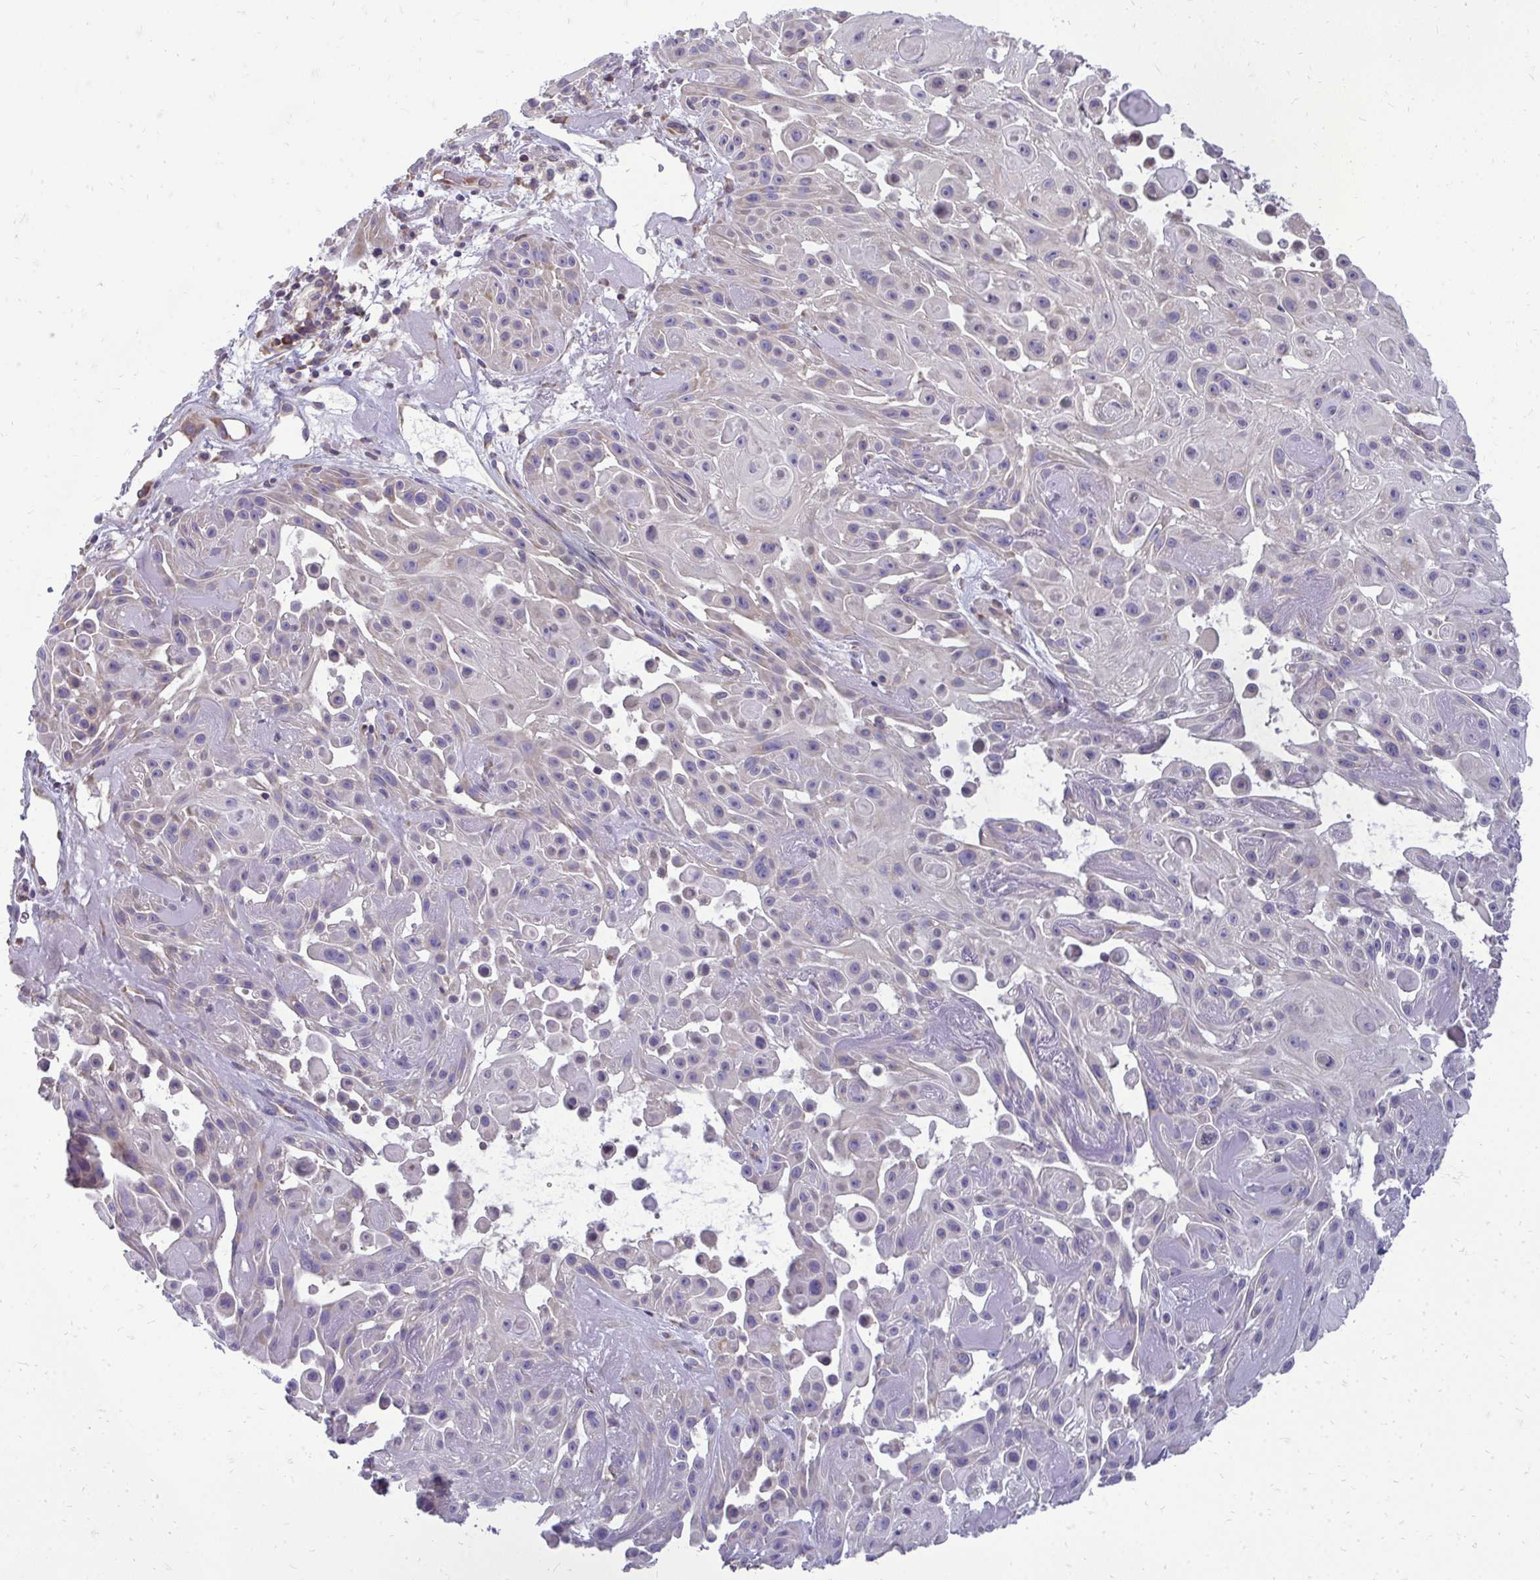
{"staining": {"intensity": "negative", "quantity": "none", "location": "none"}, "tissue": "skin cancer", "cell_type": "Tumor cells", "image_type": "cancer", "snomed": [{"axis": "morphology", "description": "Squamous cell carcinoma, NOS"}, {"axis": "topography", "description": "Skin"}], "caption": "This photomicrograph is of skin squamous cell carcinoma stained with immunohistochemistry (IHC) to label a protein in brown with the nuclei are counter-stained blue. There is no positivity in tumor cells.", "gene": "RPLP2", "patient": {"sex": "male", "age": 91}}